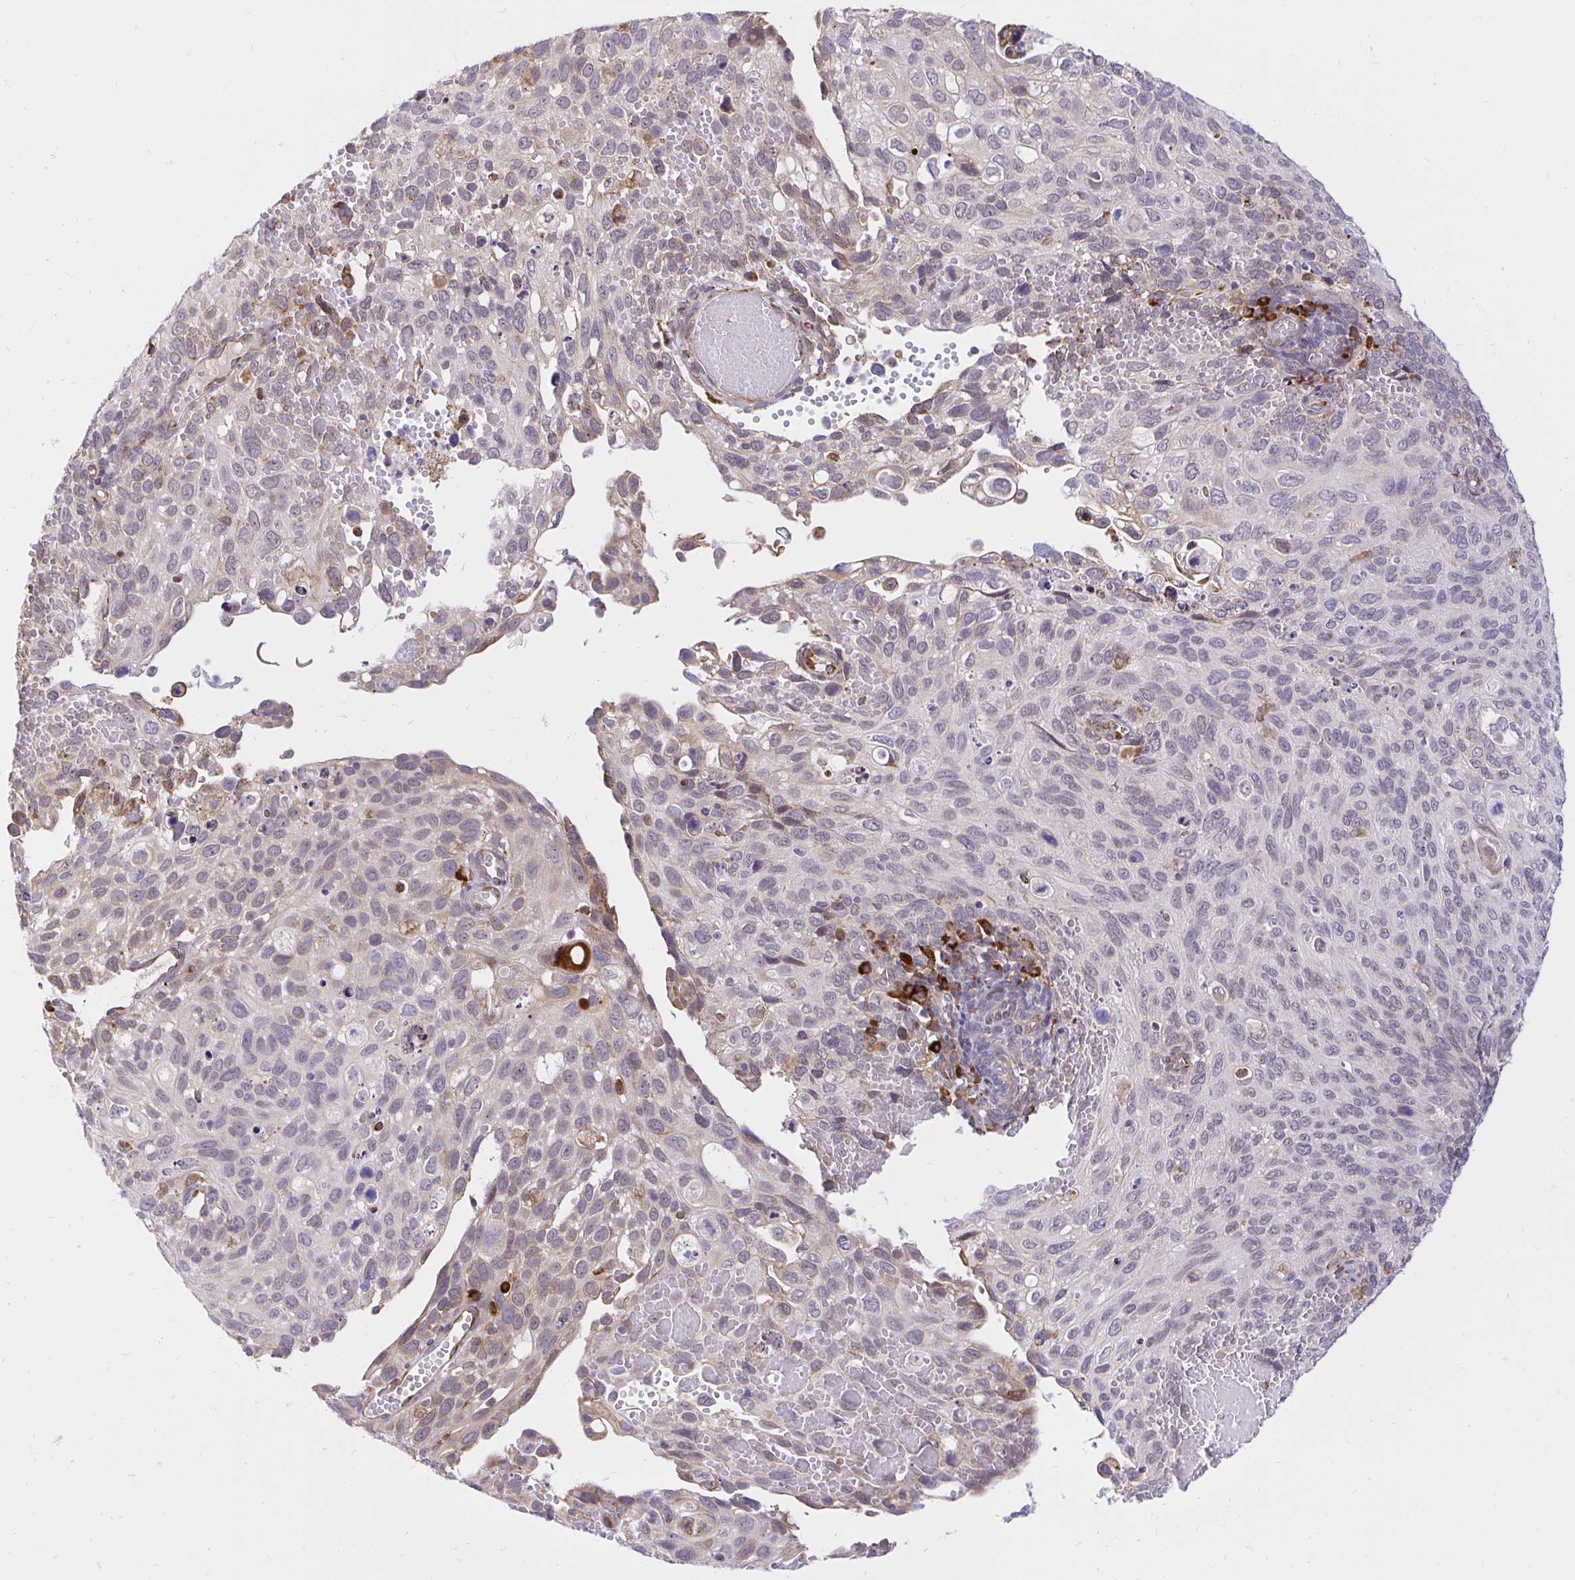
{"staining": {"intensity": "weak", "quantity": "<25%", "location": "cytoplasmic/membranous,nuclear"}, "tissue": "cervical cancer", "cell_type": "Tumor cells", "image_type": "cancer", "snomed": [{"axis": "morphology", "description": "Squamous cell carcinoma, NOS"}, {"axis": "topography", "description": "Cervix"}], "caption": "An IHC micrograph of cervical cancer (squamous cell carcinoma) is shown. There is no staining in tumor cells of cervical cancer (squamous cell carcinoma). Brightfield microscopy of immunohistochemistry (IHC) stained with DAB (brown) and hematoxylin (blue), captured at high magnification.", "gene": "NAALAD2", "patient": {"sex": "female", "age": 70}}